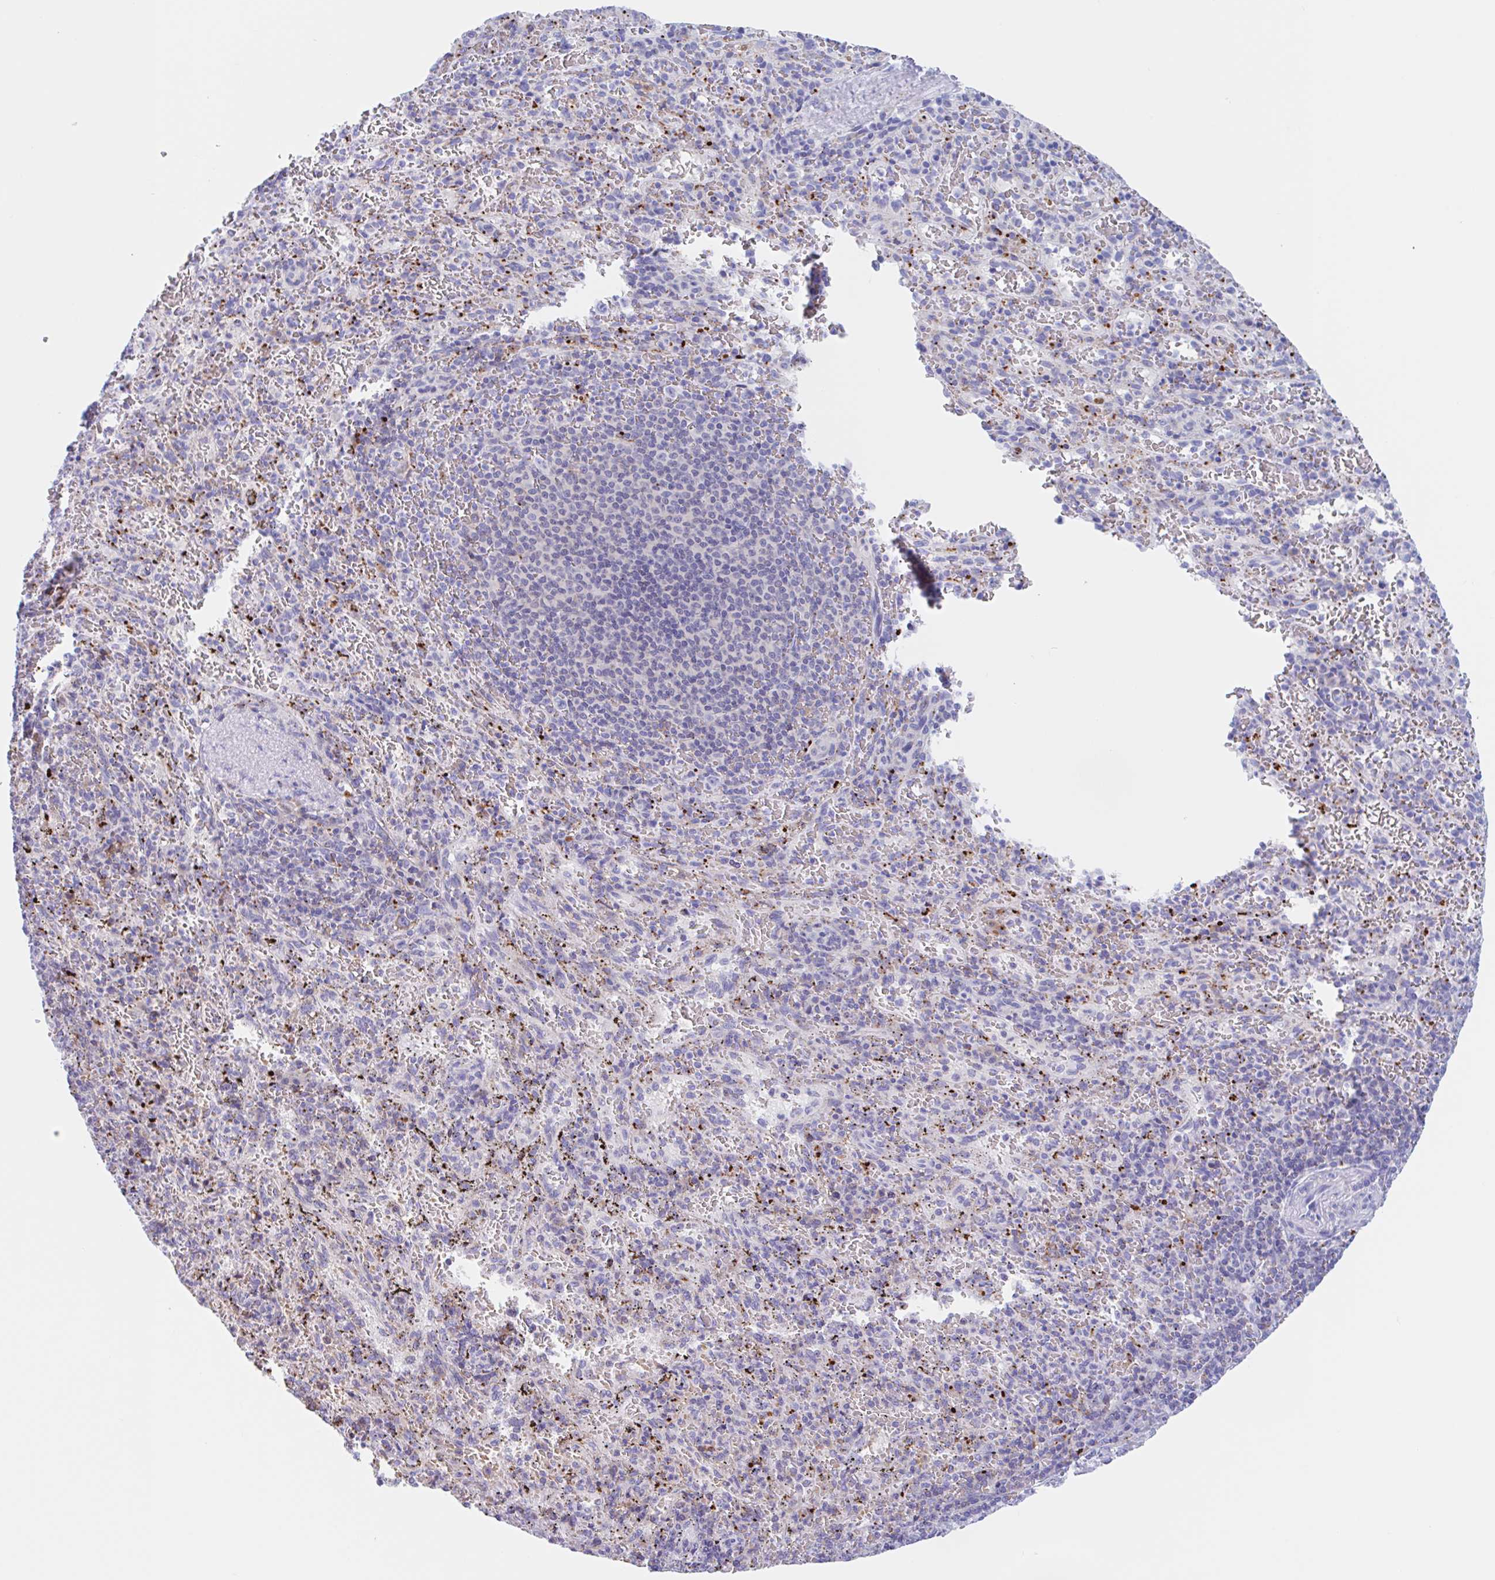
{"staining": {"intensity": "negative", "quantity": "none", "location": "none"}, "tissue": "spleen", "cell_type": "Cells in red pulp", "image_type": "normal", "snomed": [{"axis": "morphology", "description": "Normal tissue, NOS"}, {"axis": "topography", "description": "Spleen"}], "caption": "DAB (3,3'-diaminobenzidine) immunohistochemical staining of benign human spleen displays no significant expression in cells in red pulp.", "gene": "ANKRD9", "patient": {"sex": "male", "age": 57}}